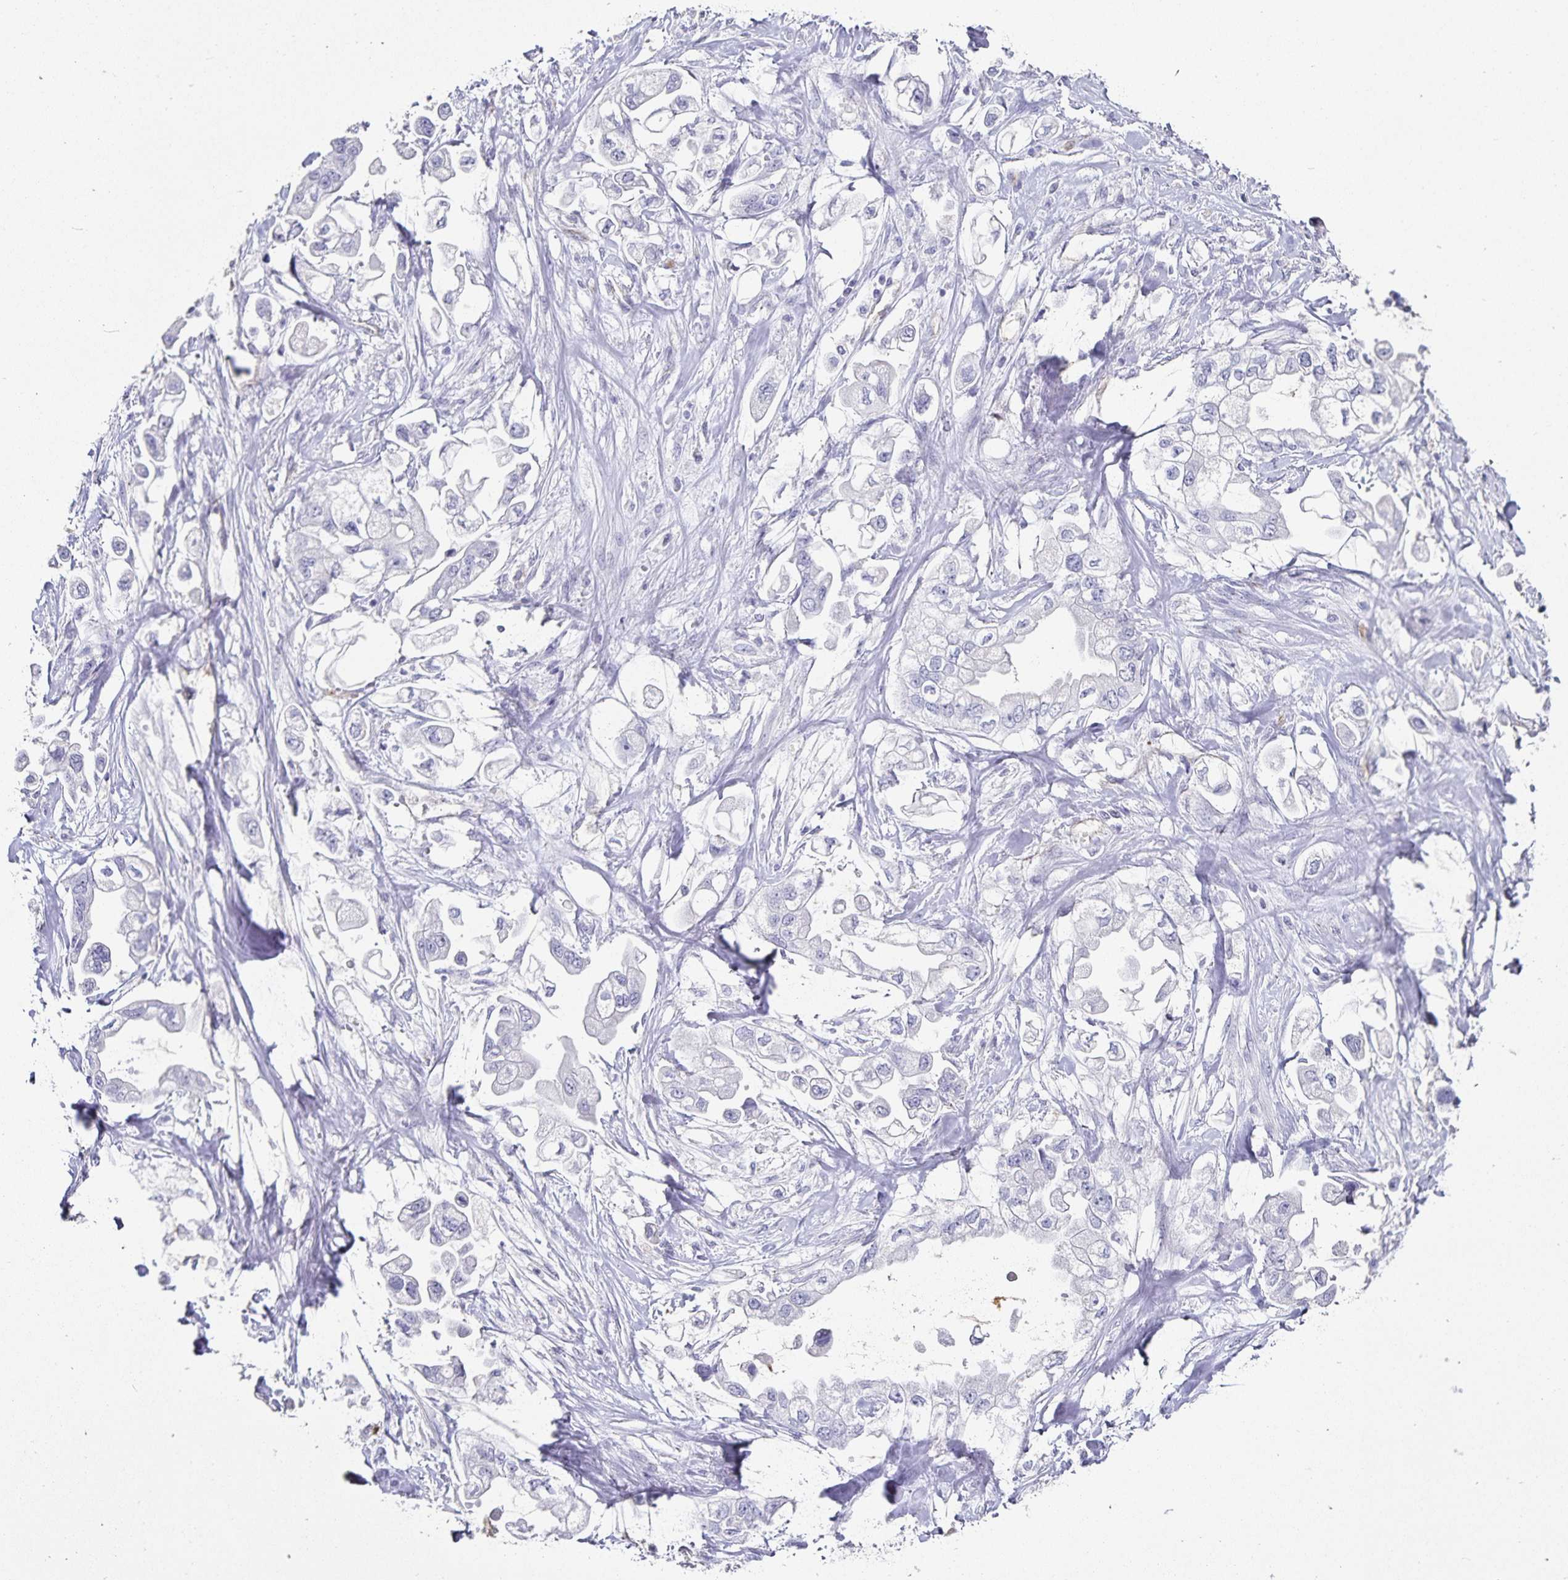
{"staining": {"intensity": "negative", "quantity": "none", "location": "none"}, "tissue": "stomach cancer", "cell_type": "Tumor cells", "image_type": "cancer", "snomed": [{"axis": "morphology", "description": "Adenocarcinoma, NOS"}, {"axis": "topography", "description": "Stomach"}], "caption": "An IHC micrograph of stomach cancer (adenocarcinoma) is shown. There is no staining in tumor cells of stomach cancer (adenocarcinoma).", "gene": "PODXL", "patient": {"sex": "male", "age": 62}}